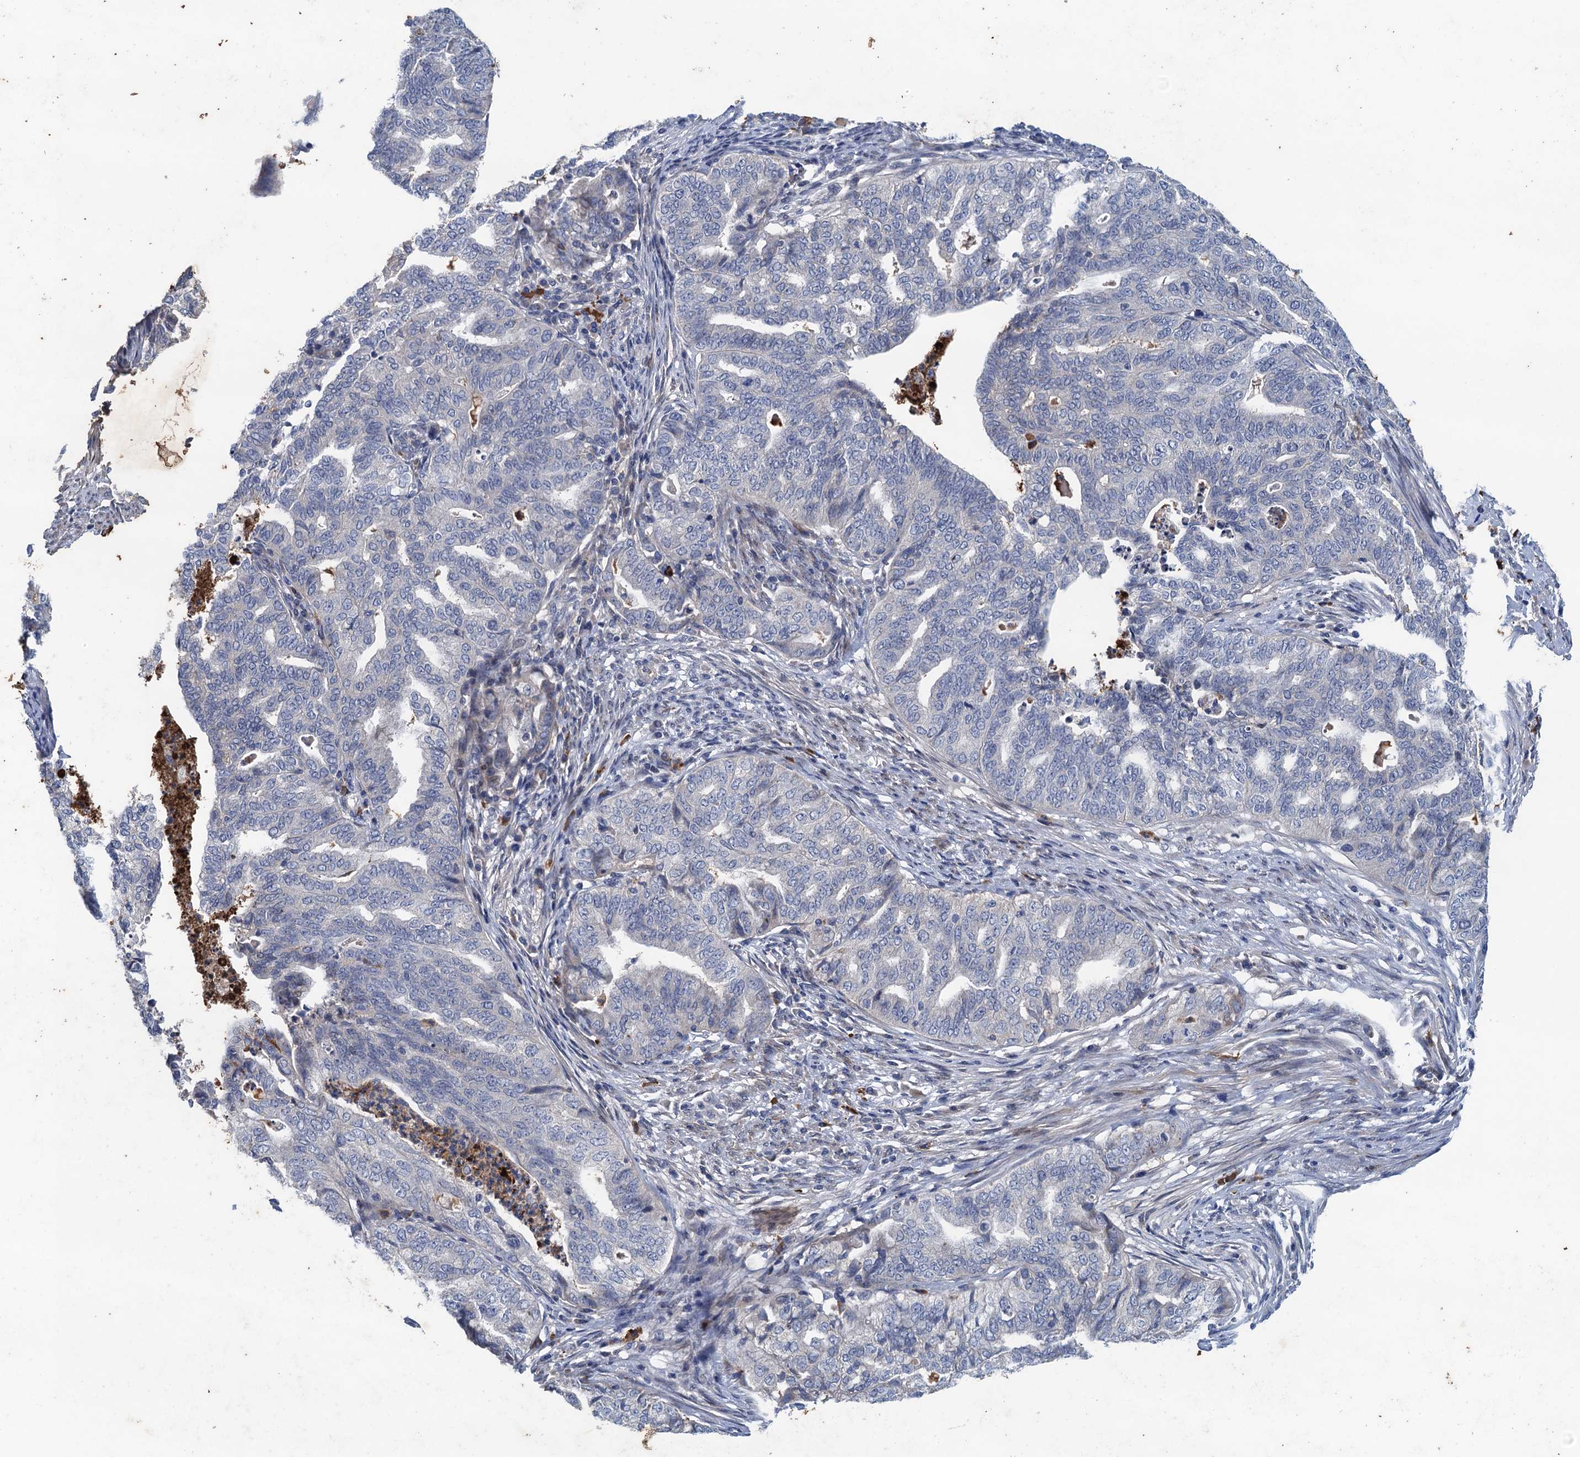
{"staining": {"intensity": "negative", "quantity": "none", "location": "none"}, "tissue": "endometrial cancer", "cell_type": "Tumor cells", "image_type": "cancer", "snomed": [{"axis": "morphology", "description": "Adenocarcinoma, NOS"}, {"axis": "topography", "description": "Endometrium"}], "caption": "This is a photomicrograph of IHC staining of adenocarcinoma (endometrial), which shows no staining in tumor cells. (DAB (3,3'-diaminobenzidine) IHC, high magnification).", "gene": "TPCN1", "patient": {"sex": "female", "age": 79}}